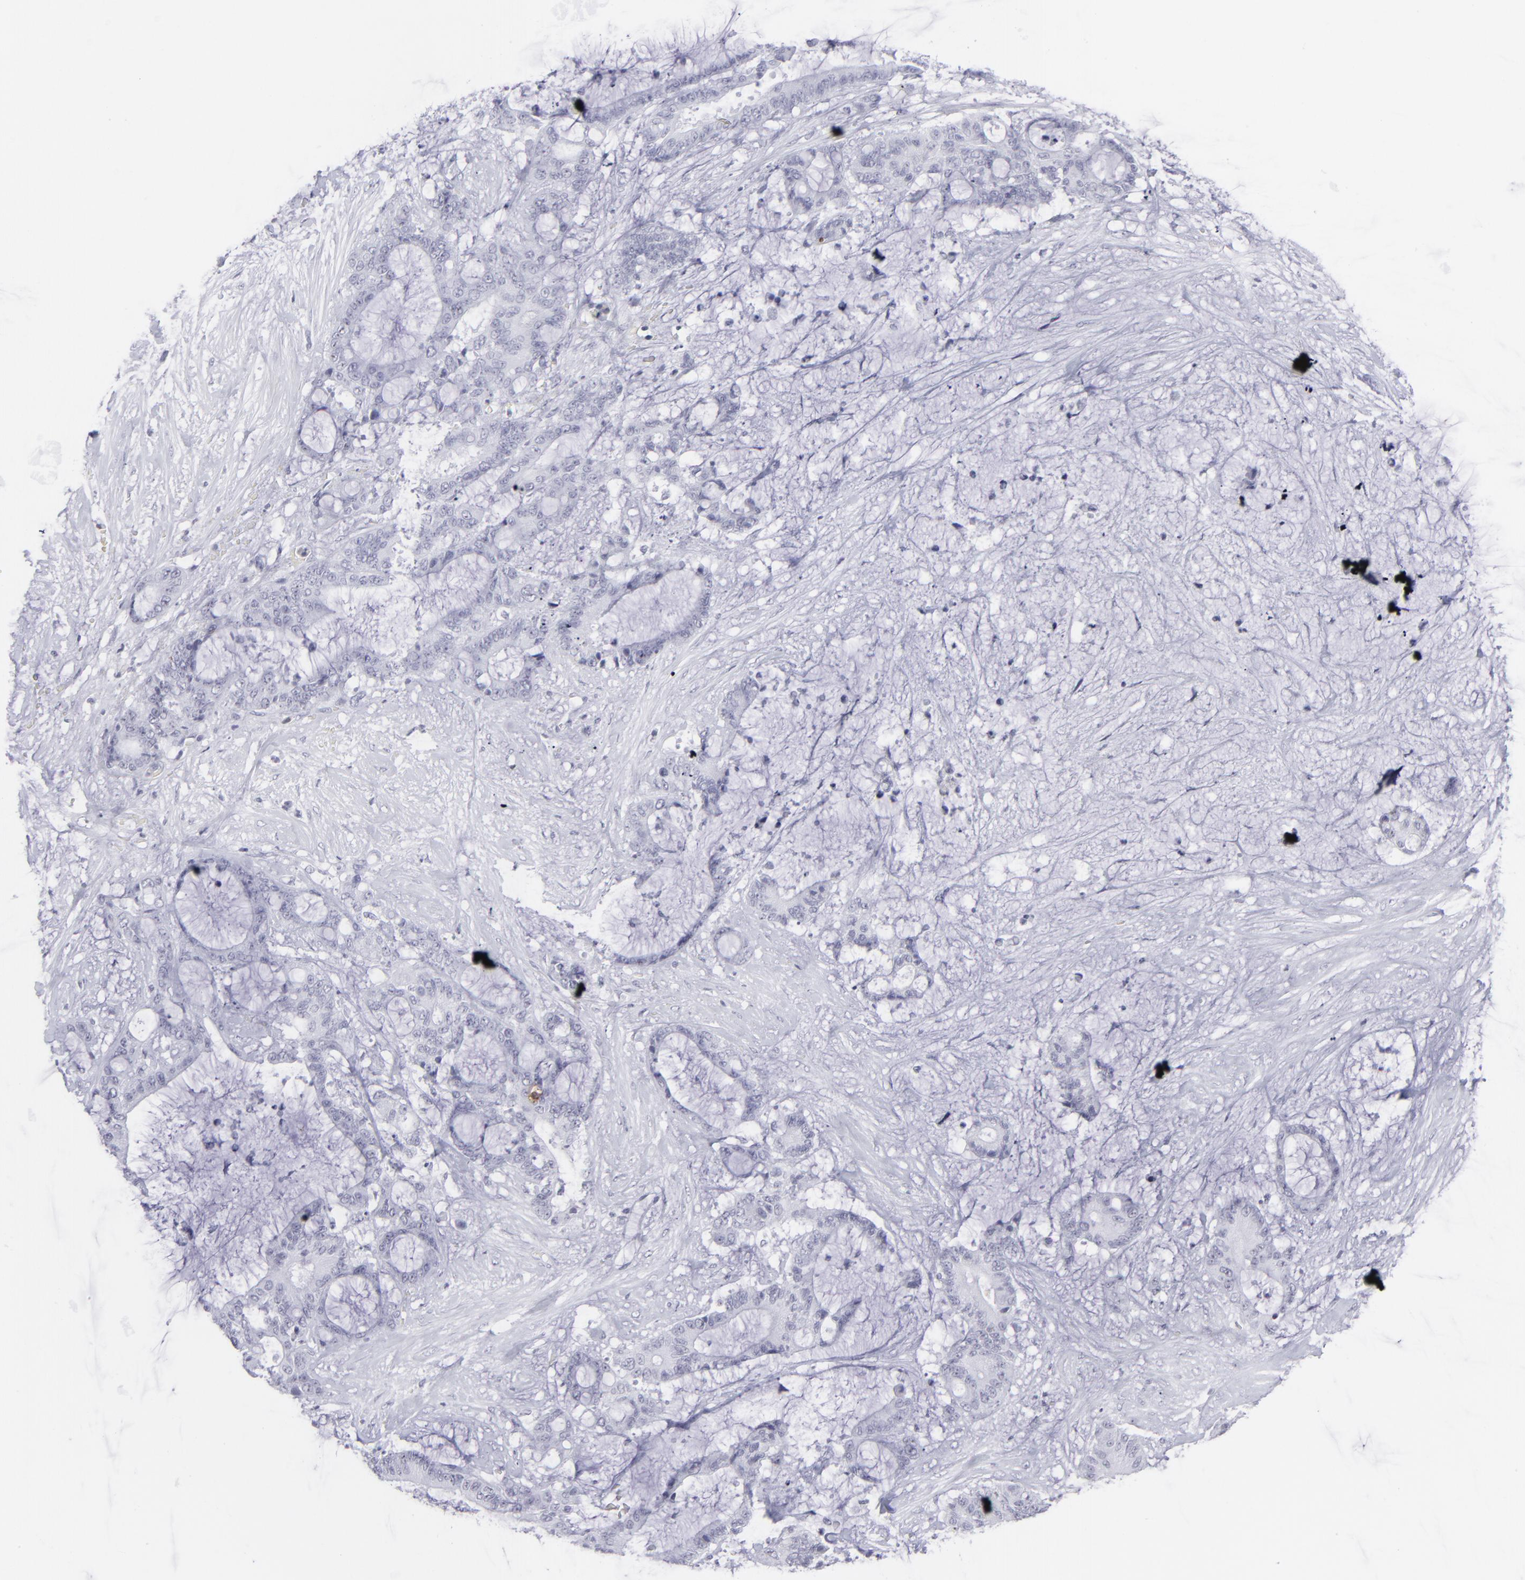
{"staining": {"intensity": "negative", "quantity": "none", "location": "none"}, "tissue": "liver cancer", "cell_type": "Tumor cells", "image_type": "cancer", "snomed": [{"axis": "morphology", "description": "Cholangiocarcinoma"}, {"axis": "topography", "description": "Liver"}], "caption": "This is a photomicrograph of immunohistochemistry (IHC) staining of cholangiocarcinoma (liver), which shows no positivity in tumor cells.", "gene": "CD7", "patient": {"sex": "female", "age": 73}}